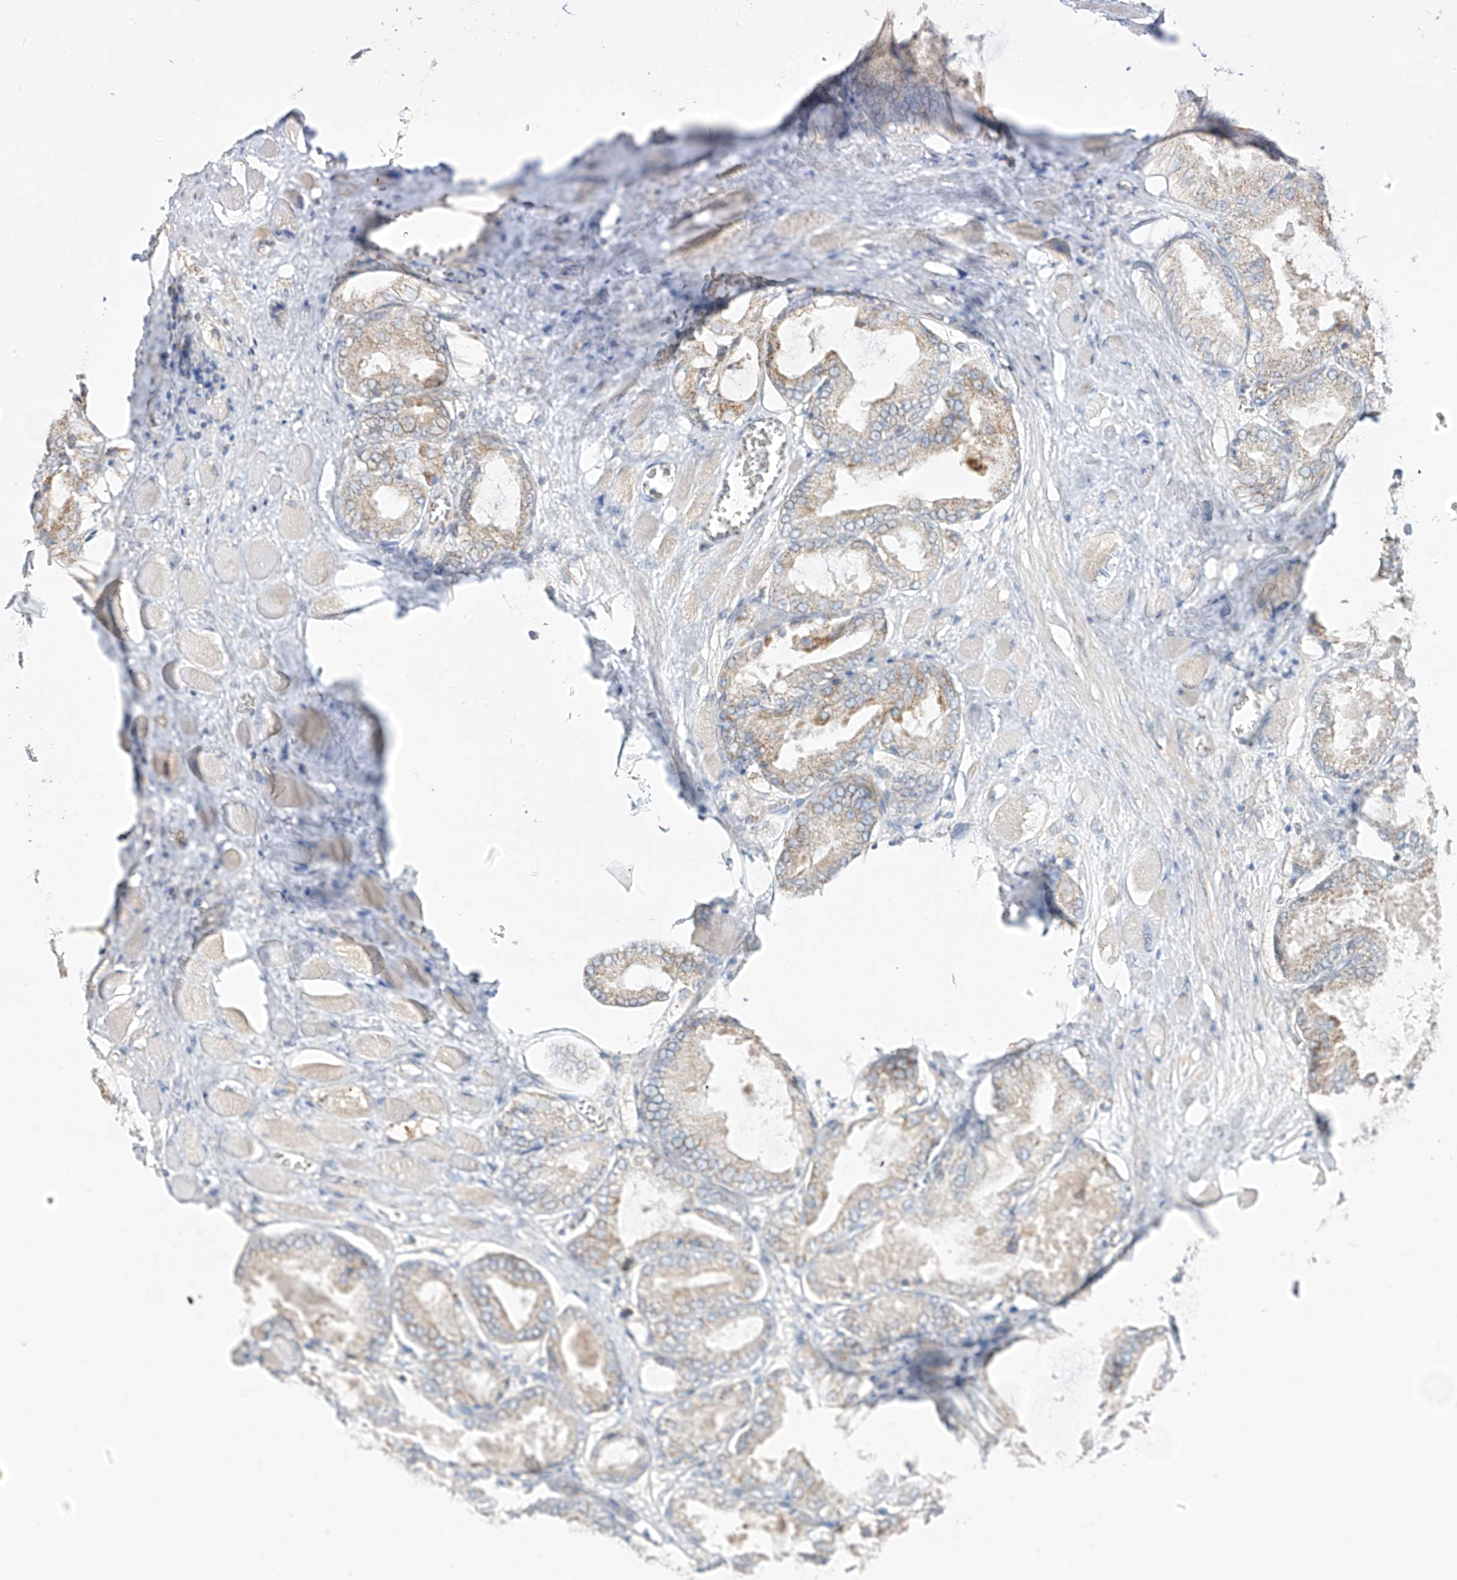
{"staining": {"intensity": "weak", "quantity": "<25%", "location": "cytoplasmic/membranous"}, "tissue": "prostate cancer", "cell_type": "Tumor cells", "image_type": "cancer", "snomed": [{"axis": "morphology", "description": "Adenocarcinoma, Low grade"}, {"axis": "topography", "description": "Prostate"}], "caption": "IHC photomicrograph of human prostate low-grade adenocarcinoma stained for a protein (brown), which exhibits no positivity in tumor cells.", "gene": "ETHE1", "patient": {"sex": "male", "age": 67}}